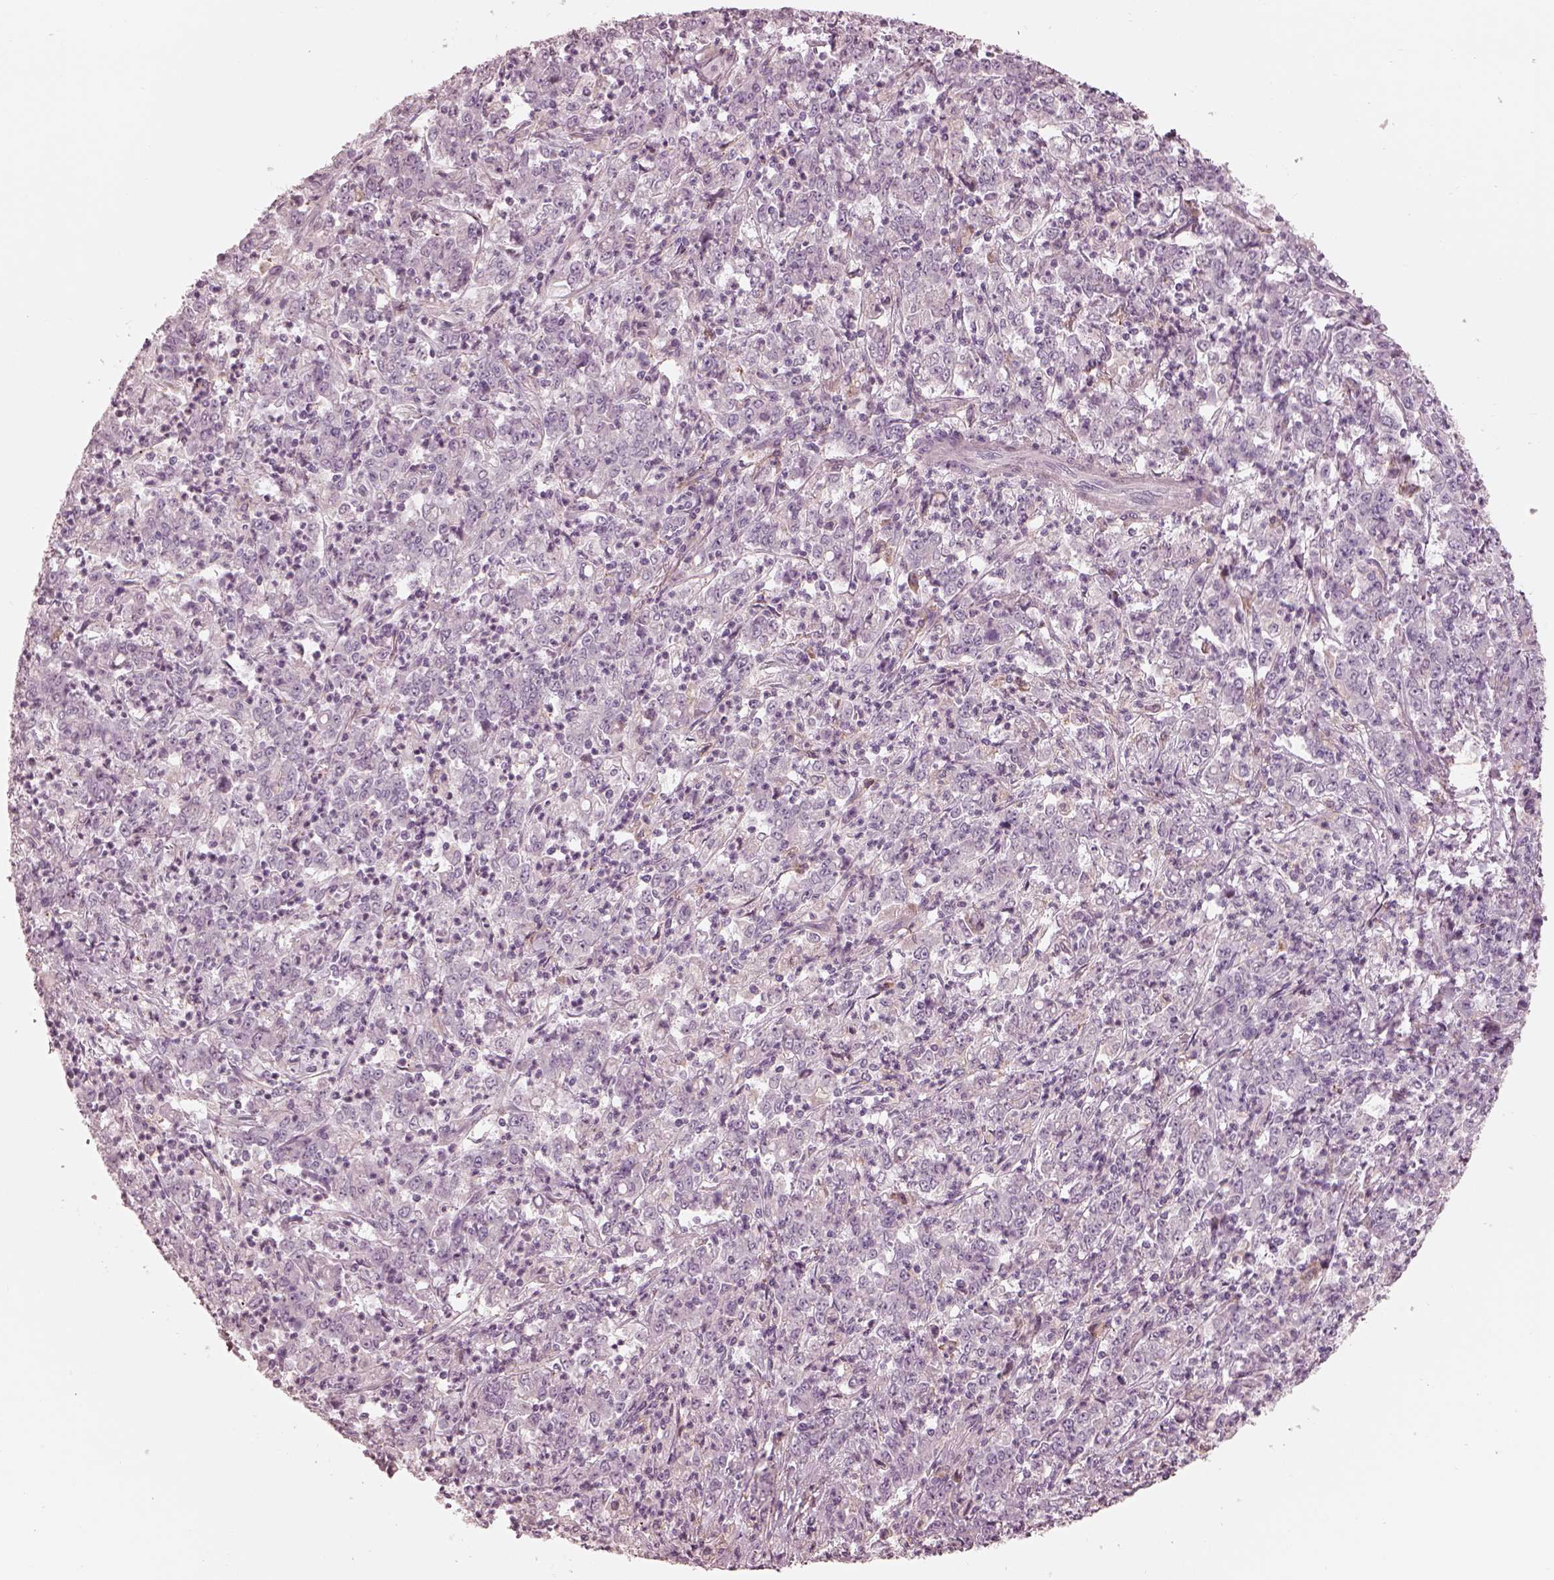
{"staining": {"intensity": "negative", "quantity": "none", "location": "none"}, "tissue": "stomach cancer", "cell_type": "Tumor cells", "image_type": "cancer", "snomed": [{"axis": "morphology", "description": "Adenocarcinoma, NOS"}, {"axis": "topography", "description": "Stomach, lower"}], "caption": "Adenocarcinoma (stomach) was stained to show a protein in brown. There is no significant expression in tumor cells.", "gene": "CADM2", "patient": {"sex": "female", "age": 71}}